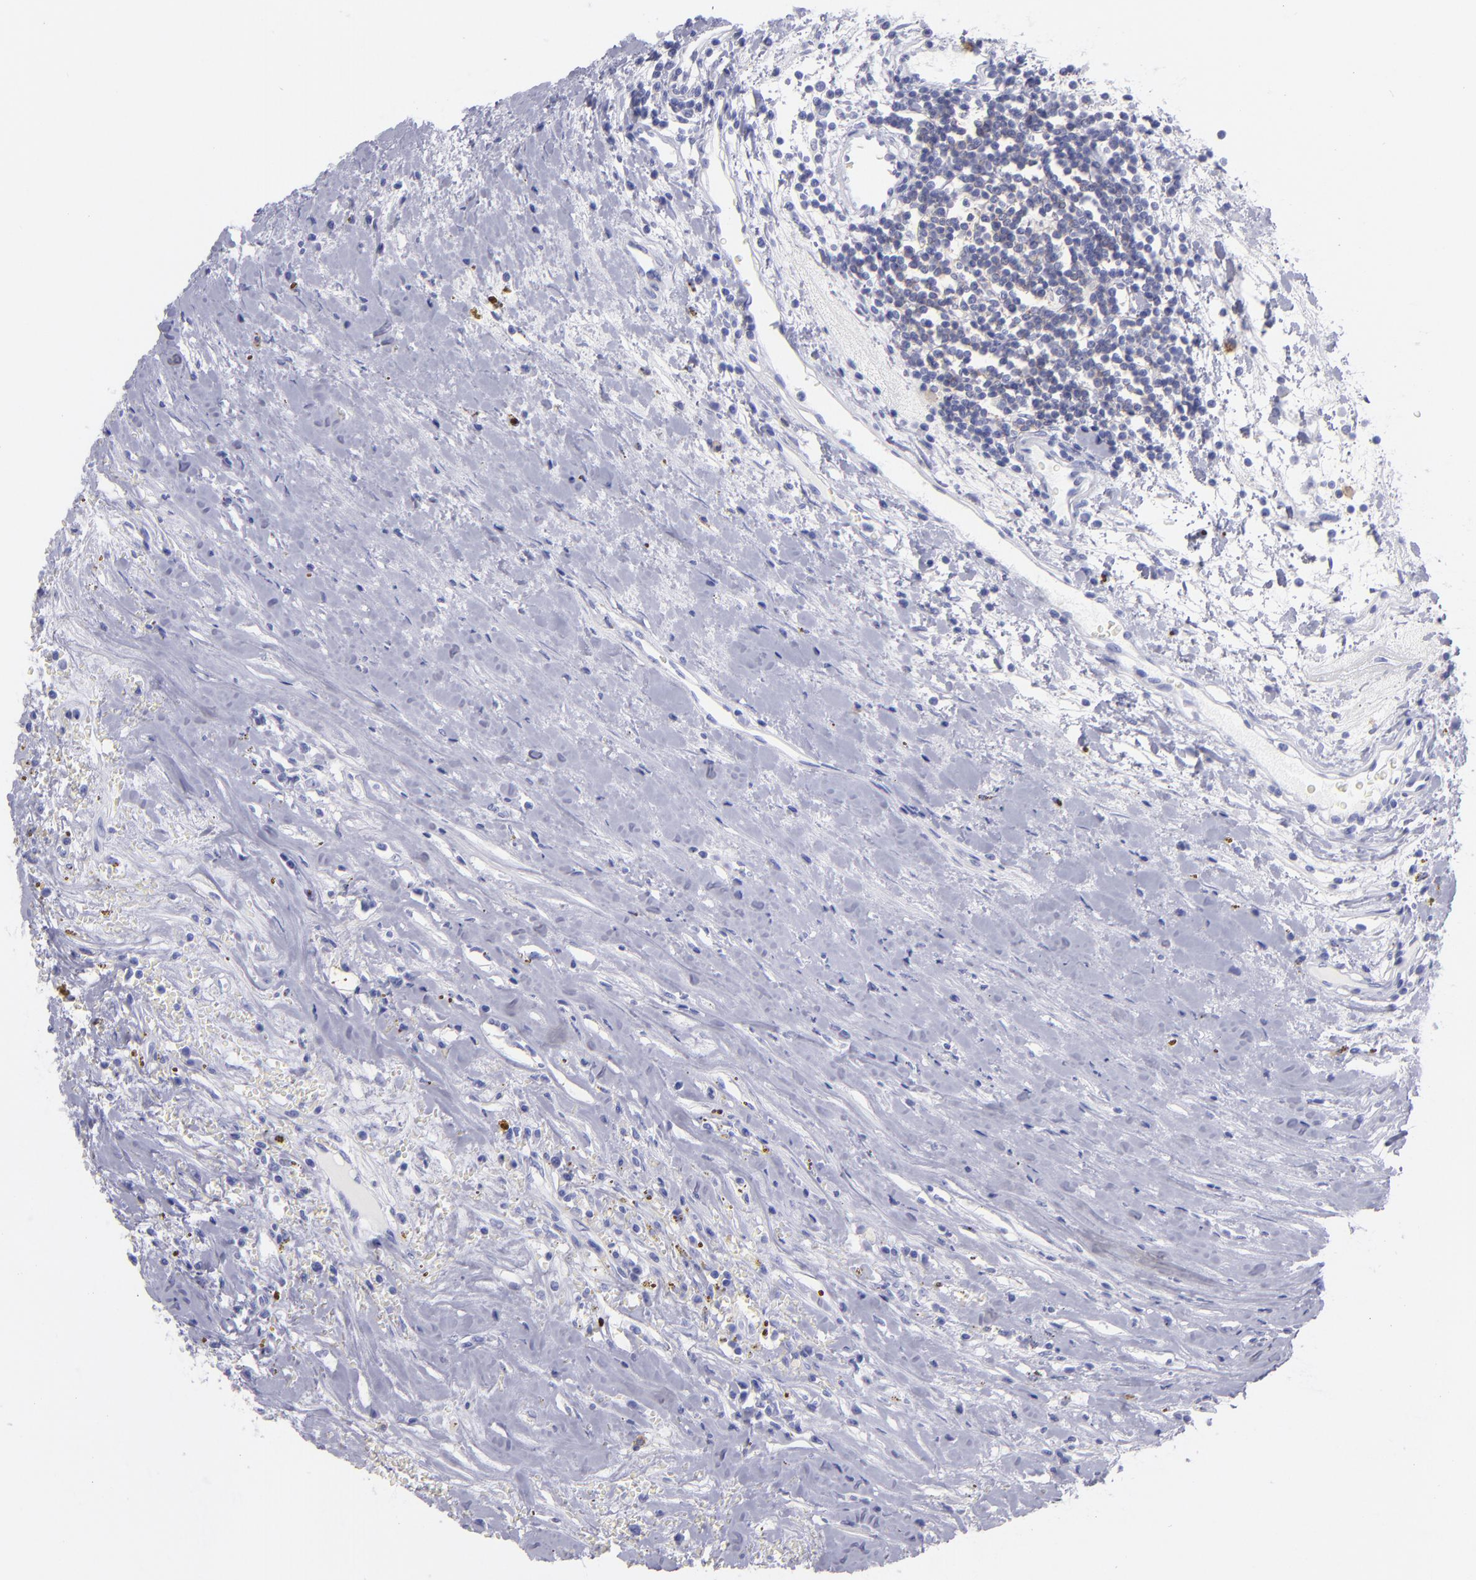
{"staining": {"intensity": "negative", "quantity": "none", "location": "none"}, "tissue": "renal cancer", "cell_type": "Tumor cells", "image_type": "cancer", "snomed": [{"axis": "morphology", "description": "Adenocarcinoma, NOS"}, {"axis": "topography", "description": "Kidney"}], "caption": "Immunohistochemical staining of human renal cancer (adenocarcinoma) shows no significant staining in tumor cells.", "gene": "CD82", "patient": {"sex": "male", "age": 82}}